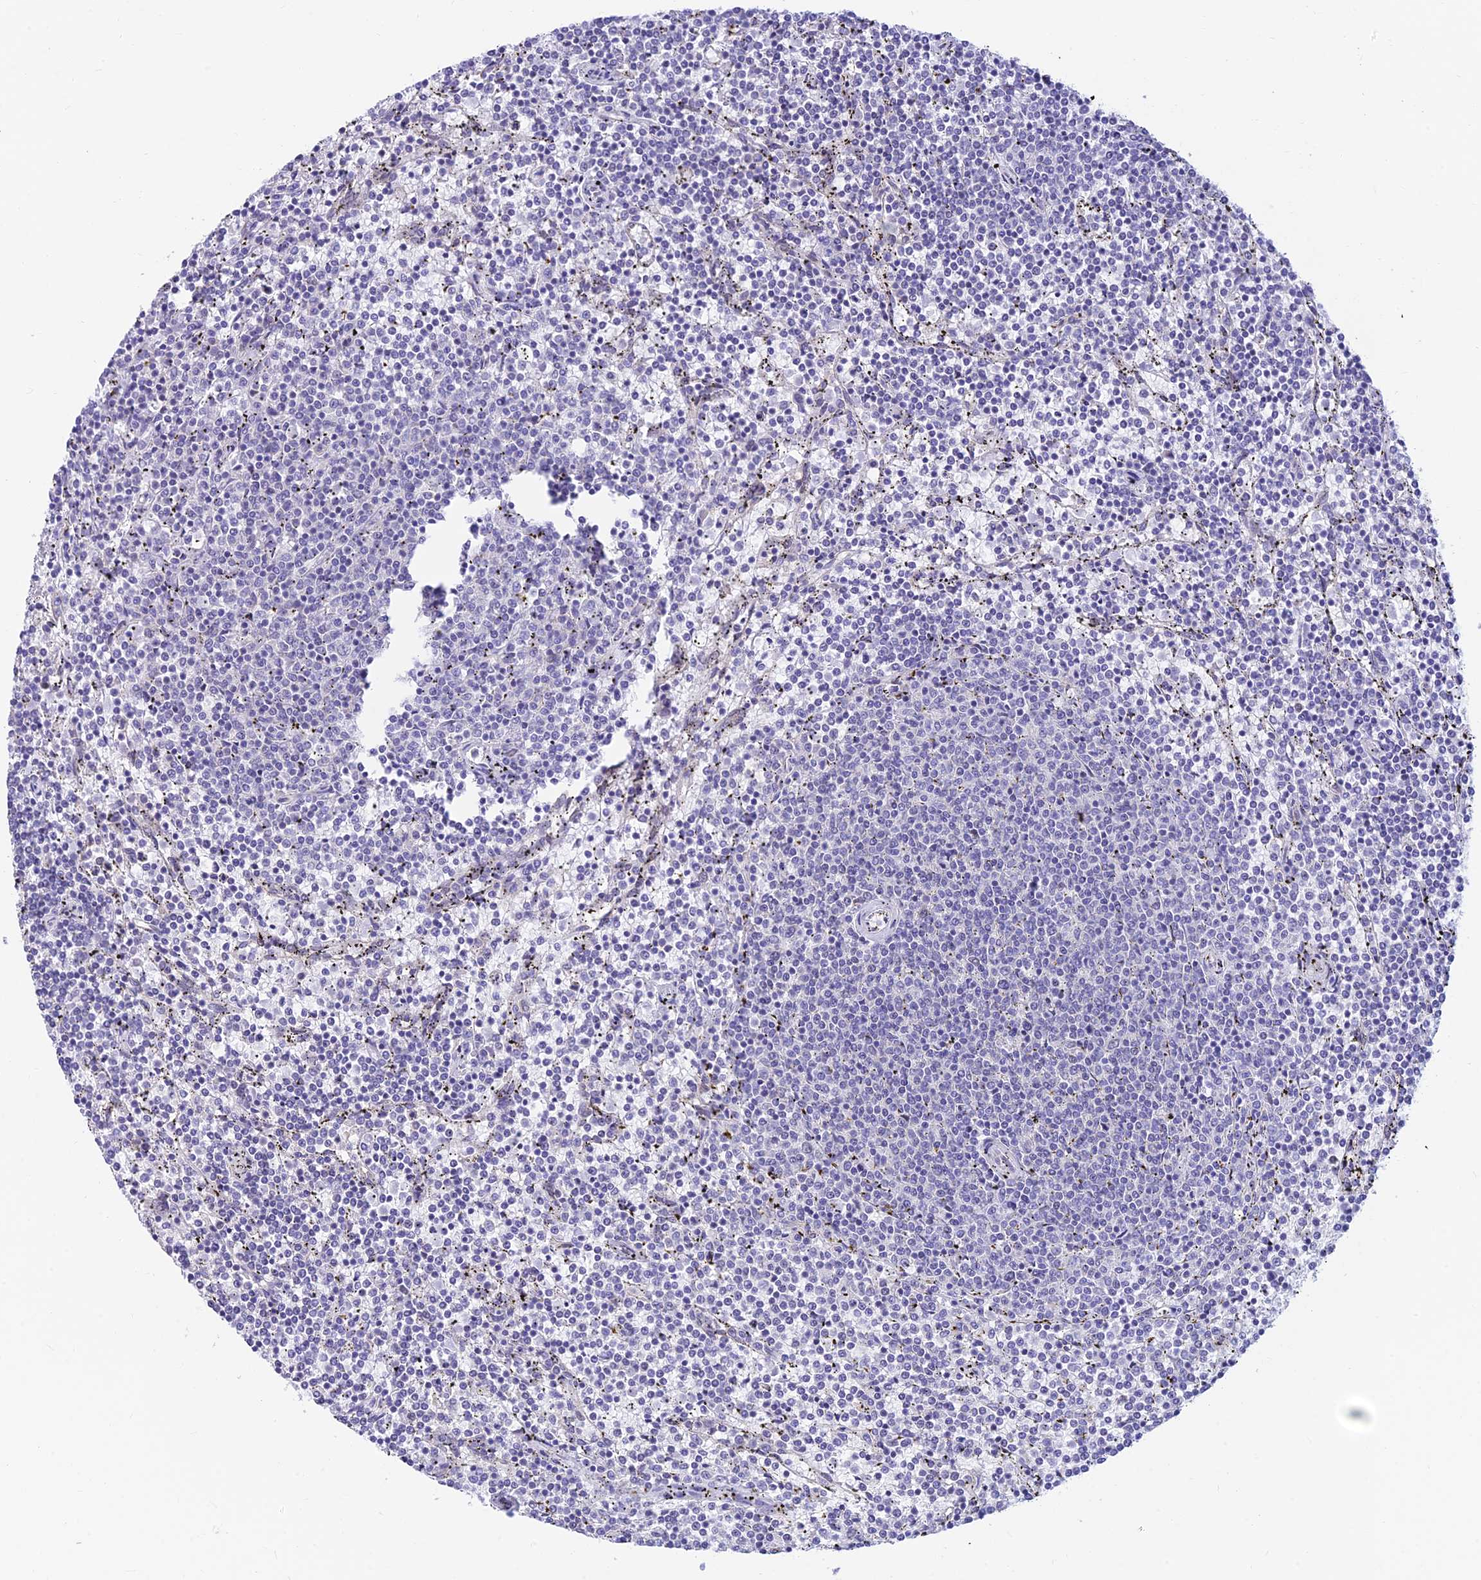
{"staining": {"intensity": "negative", "quantity": "none", "location": "none"}, "tissue": "lymphoma", "cell_type": "Tumor cells", "image_type": "cancer", "snomed": [{"axis": "morphology", "description": "Malignant lymphoma, non-Hodgkin's type, Low grade"}, {"axis": "topography", "description": "Spleen"}], "caption": "Human malignant lymphoma, non-Hodgkin's type (low-grade) stained for a protein using immunohistochemistry shows no expression in tumor cells.", "gene": "INKA1", "patient": {"sex": "female", "age": 50}}